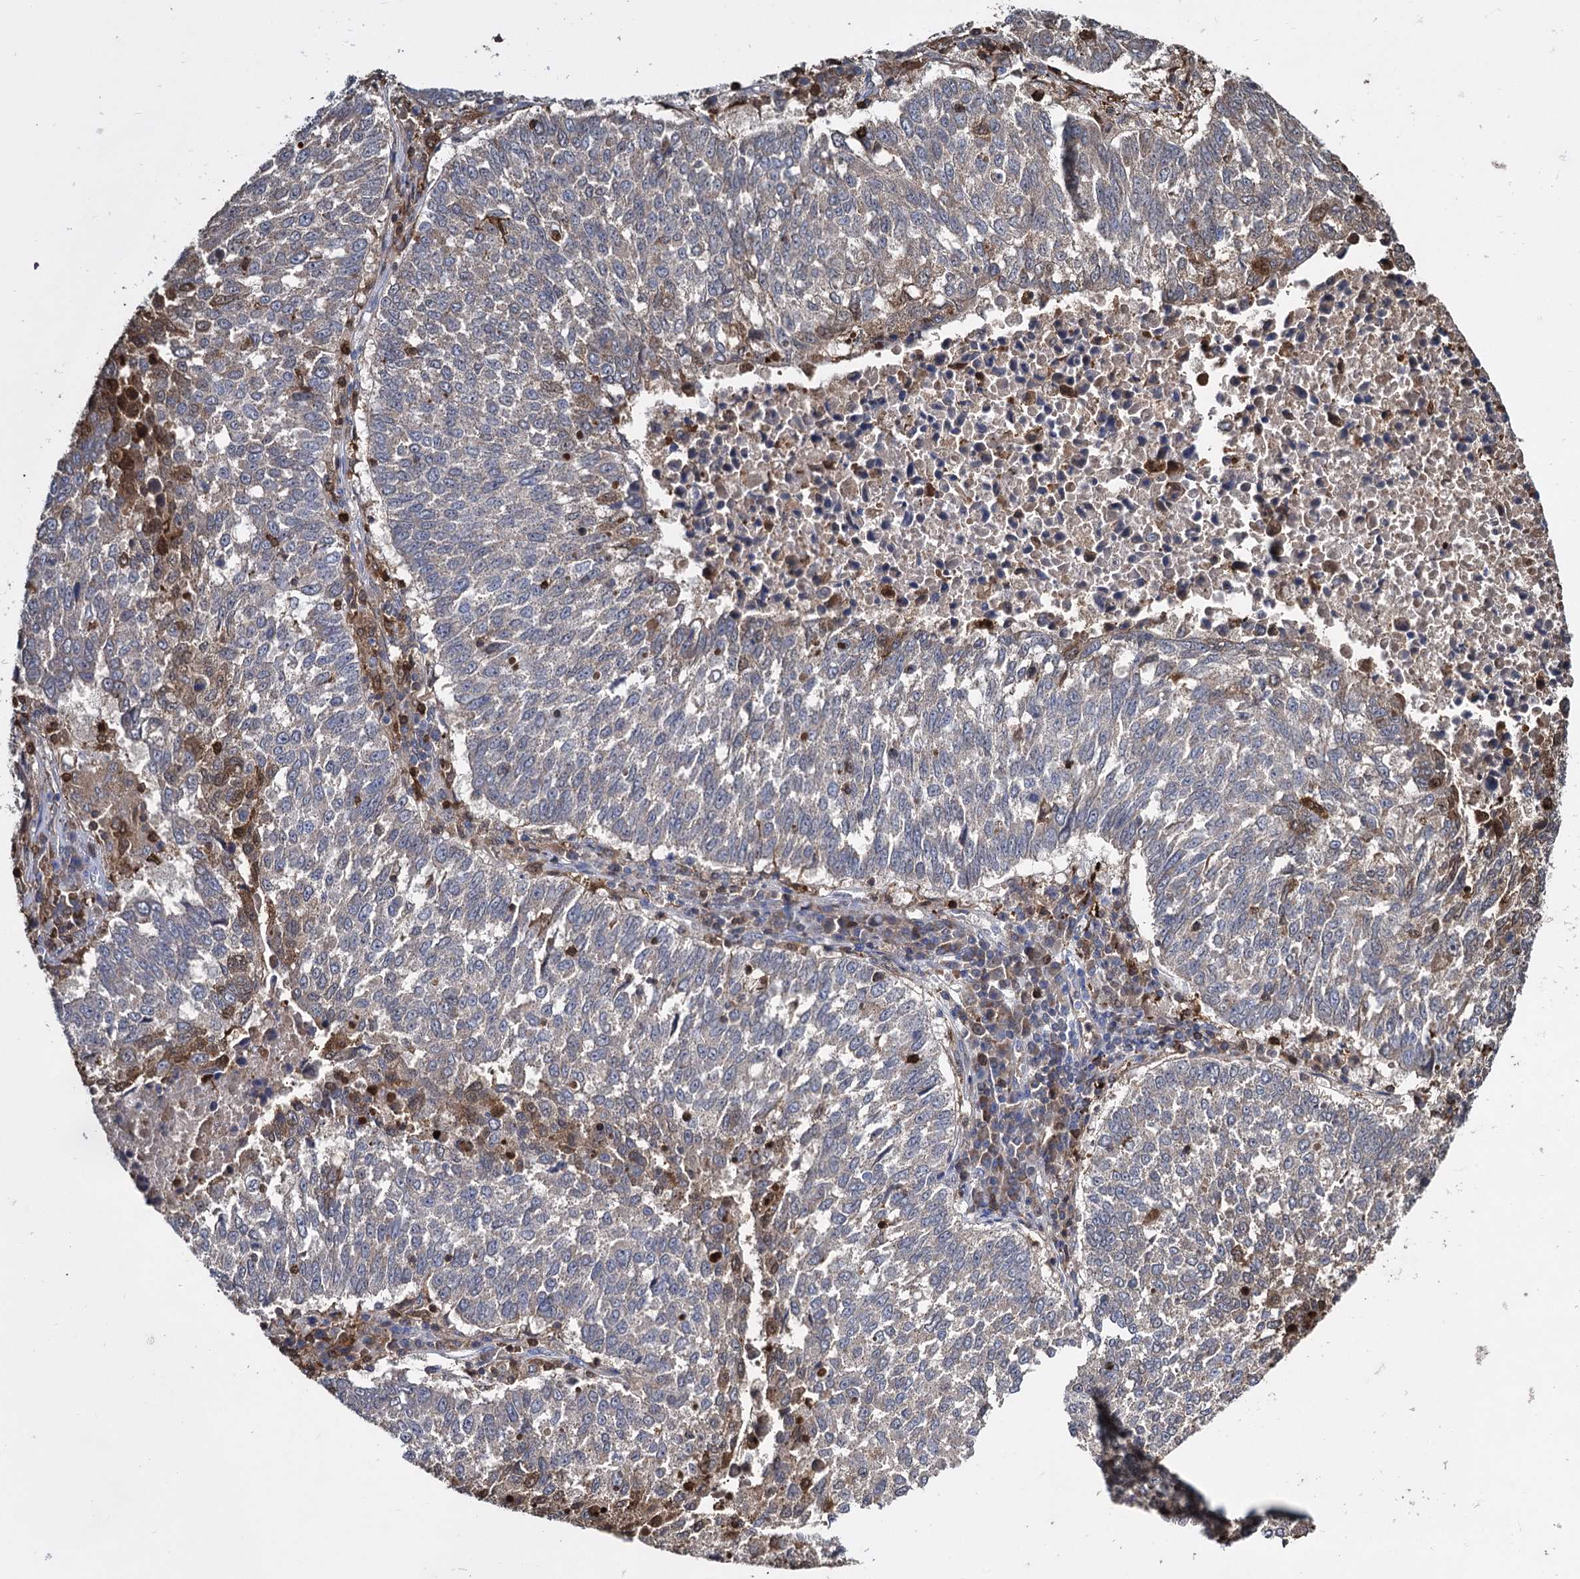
{"staining": {"intensity": "moderate", "quantity": "<25%", "location": "cytoplasmic/membranous,nuclear"}, "tissue": "lung cancer", "cell_type": "Tumor cells", "image_type": "cancer", "snomed": [{"axis": "morphology", "description": "Squamous cell carcinoma, NOS"}, {"axis": "topography", "description": "Lung"}], "caption": "Moderate cytoplasmic/membranous and nuclear expression for a protein is seen in approximately <25% of tumor cells of lung cancer (squamous cell carcinoma) using IHC.", "gene": "FABP5", "patient": {"sex": "male", "age": 73}}